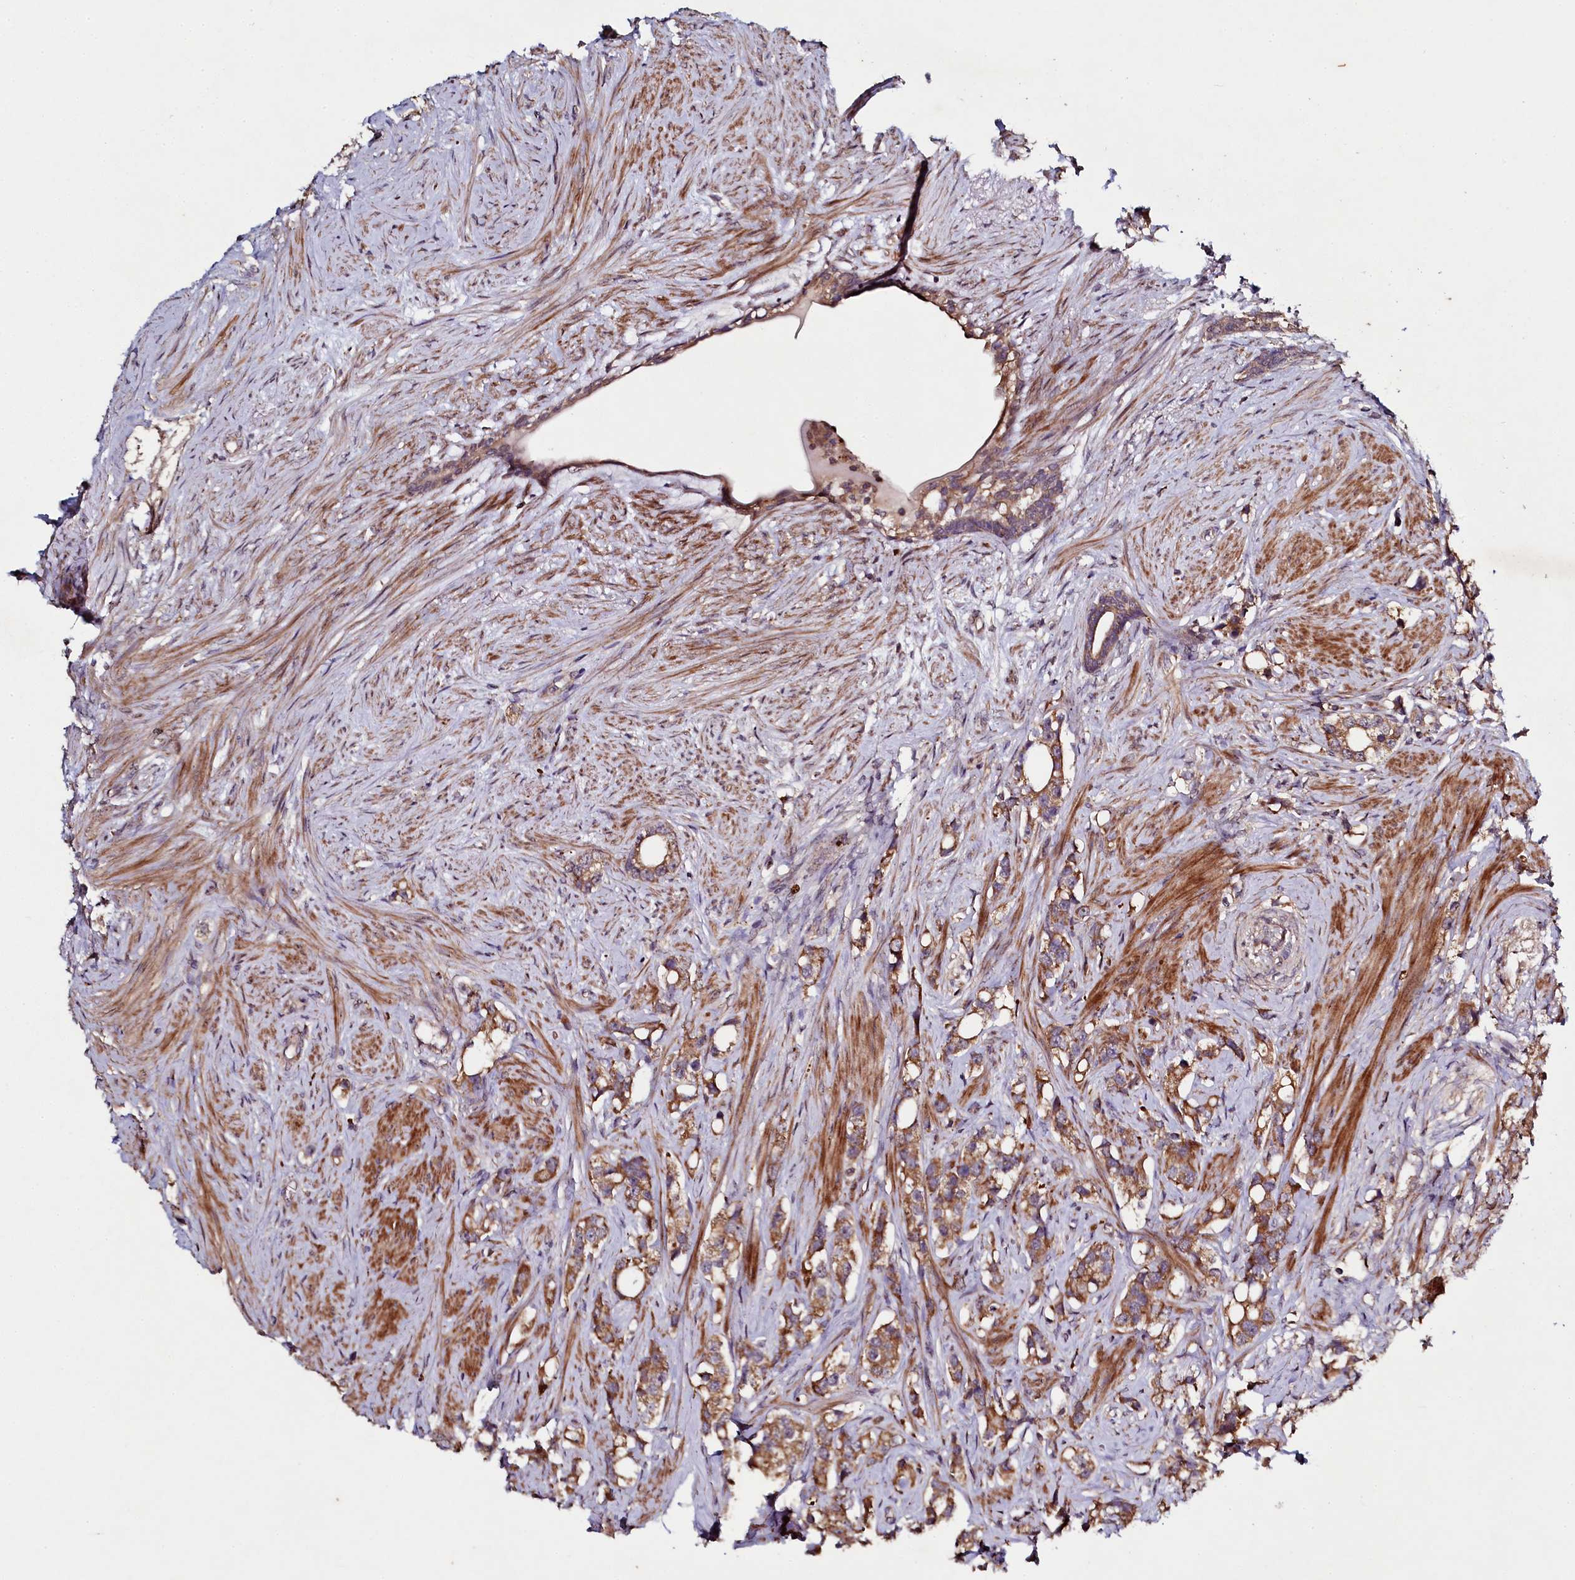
{"staining": {"intensity": "moderate", "quantity": ">75%", "location": "cytoplasmic/membranous"}, "tissue": "prostate cancer", "cell_type": "Tumor cells", "image_type": "cancer", "snomed": [{"axis": "morphology", "description": "Adenocarcinoma, High grade"}, {"axis": "topography", "description": "Prostate"}], "caption": "Immunohistochemical staining of human prostate high-grade adenocarcinoma displays medium levels of moderate cytoplasmic/membranous positivity in about >75% of tumor cells.", "gene": "SEC24C", "patient": {"sex": "male", "age": 63}}